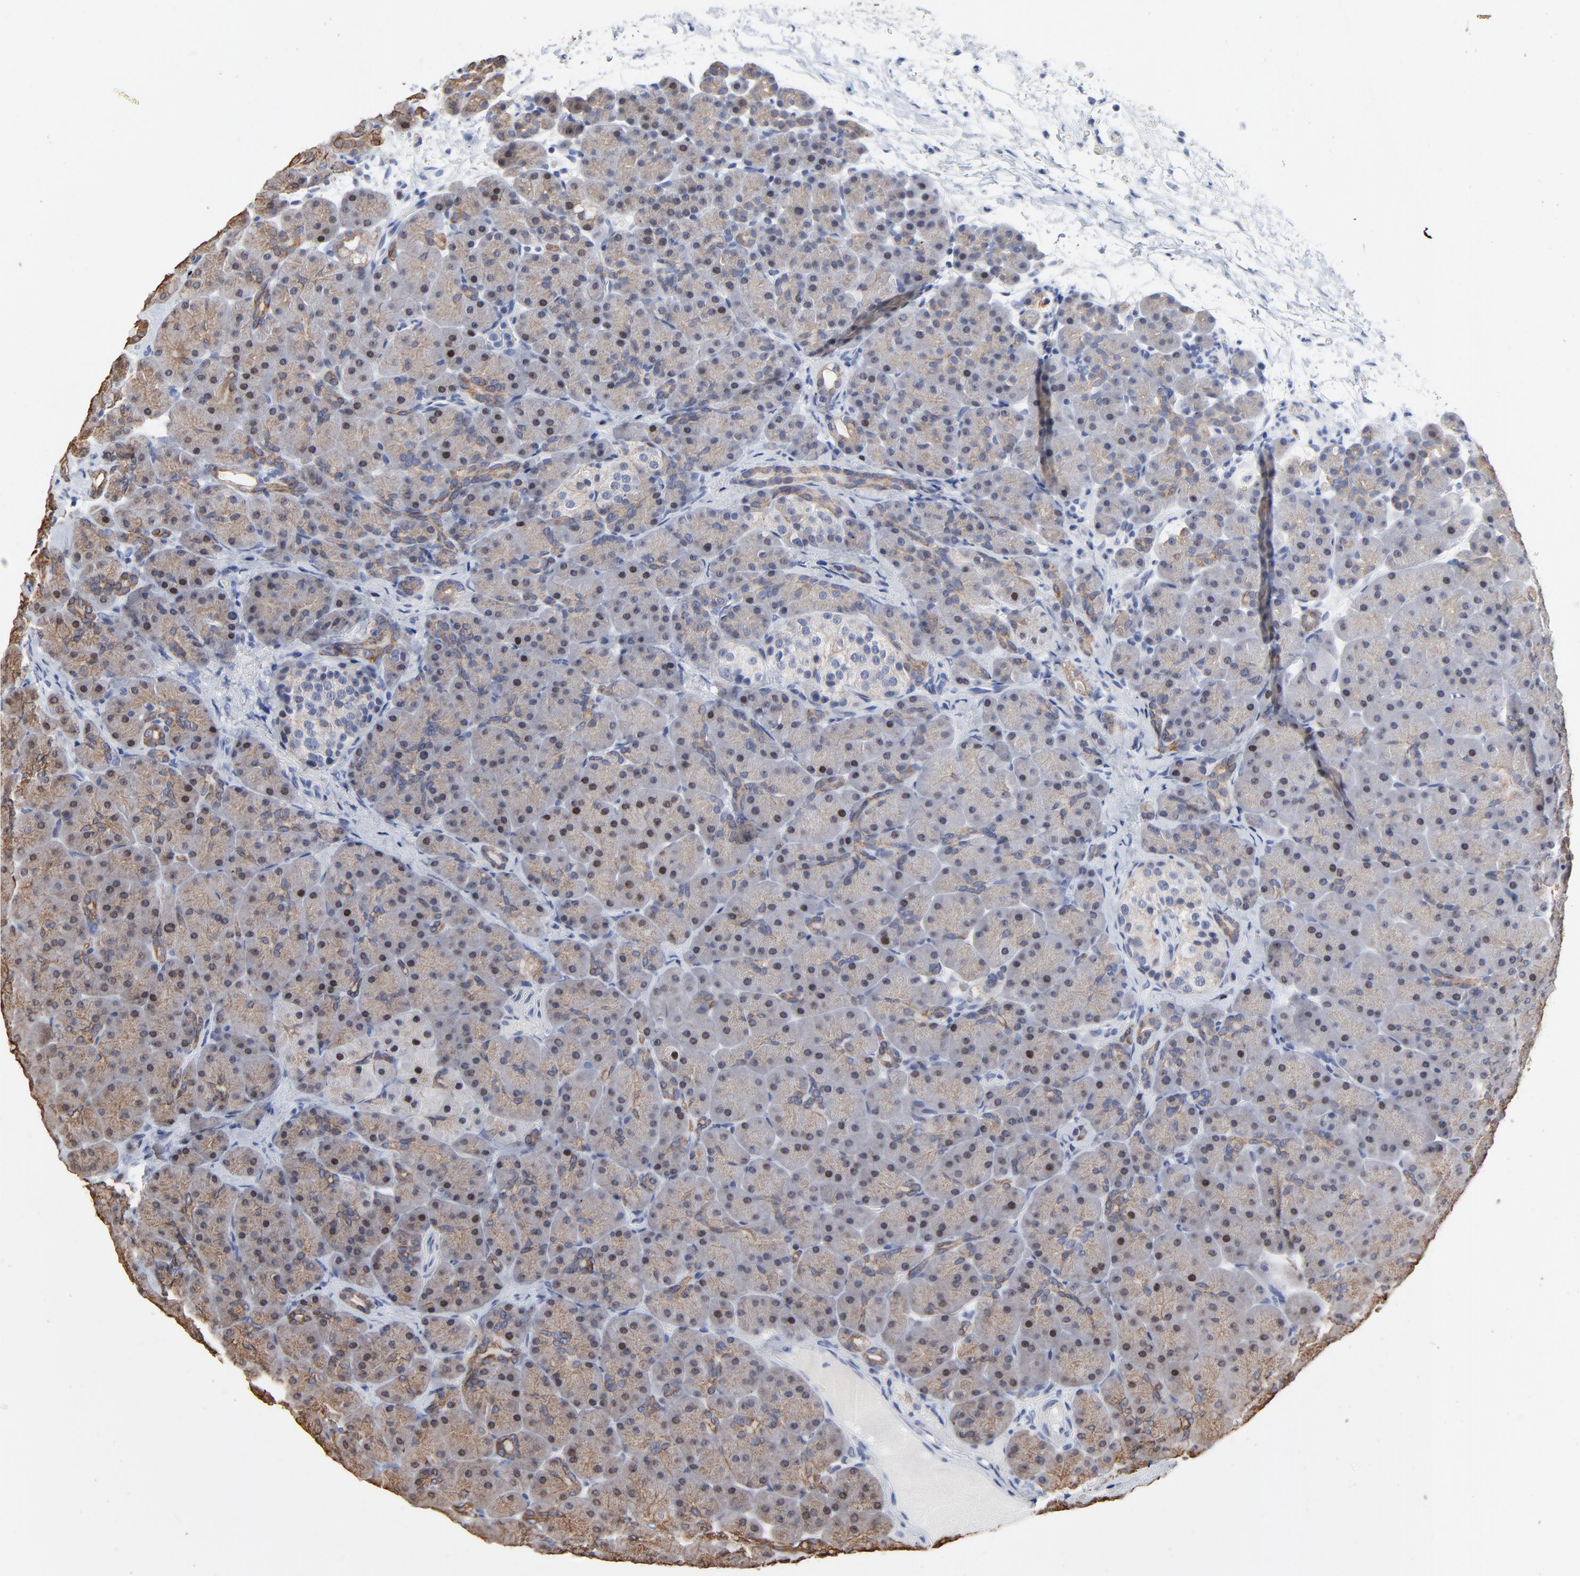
{"staining": {"intensity": "moderate", "quantity": "25%-75%", "location": "cytoplasmic/membranous,nuclear"}, "tissue": "pancreas", "cell_type": "Exocrine glandular cells", "image_type": "normal", "snomed": [{"axis": "morphology", "description": "Normal tissue, NOS"}, {"axis": "topography", "description": "Pancreas"}], "caption": "A photomicrograph showing moderate cytoplasmic/membranous,nuclear positivity in approximately 25%-75% of exocrine glandular cells in unremarkable pancreas, as visualized by brown immunohistochemical staining.", "gene": "LNX1", "patient": {"sex": "male", "age": 66}}